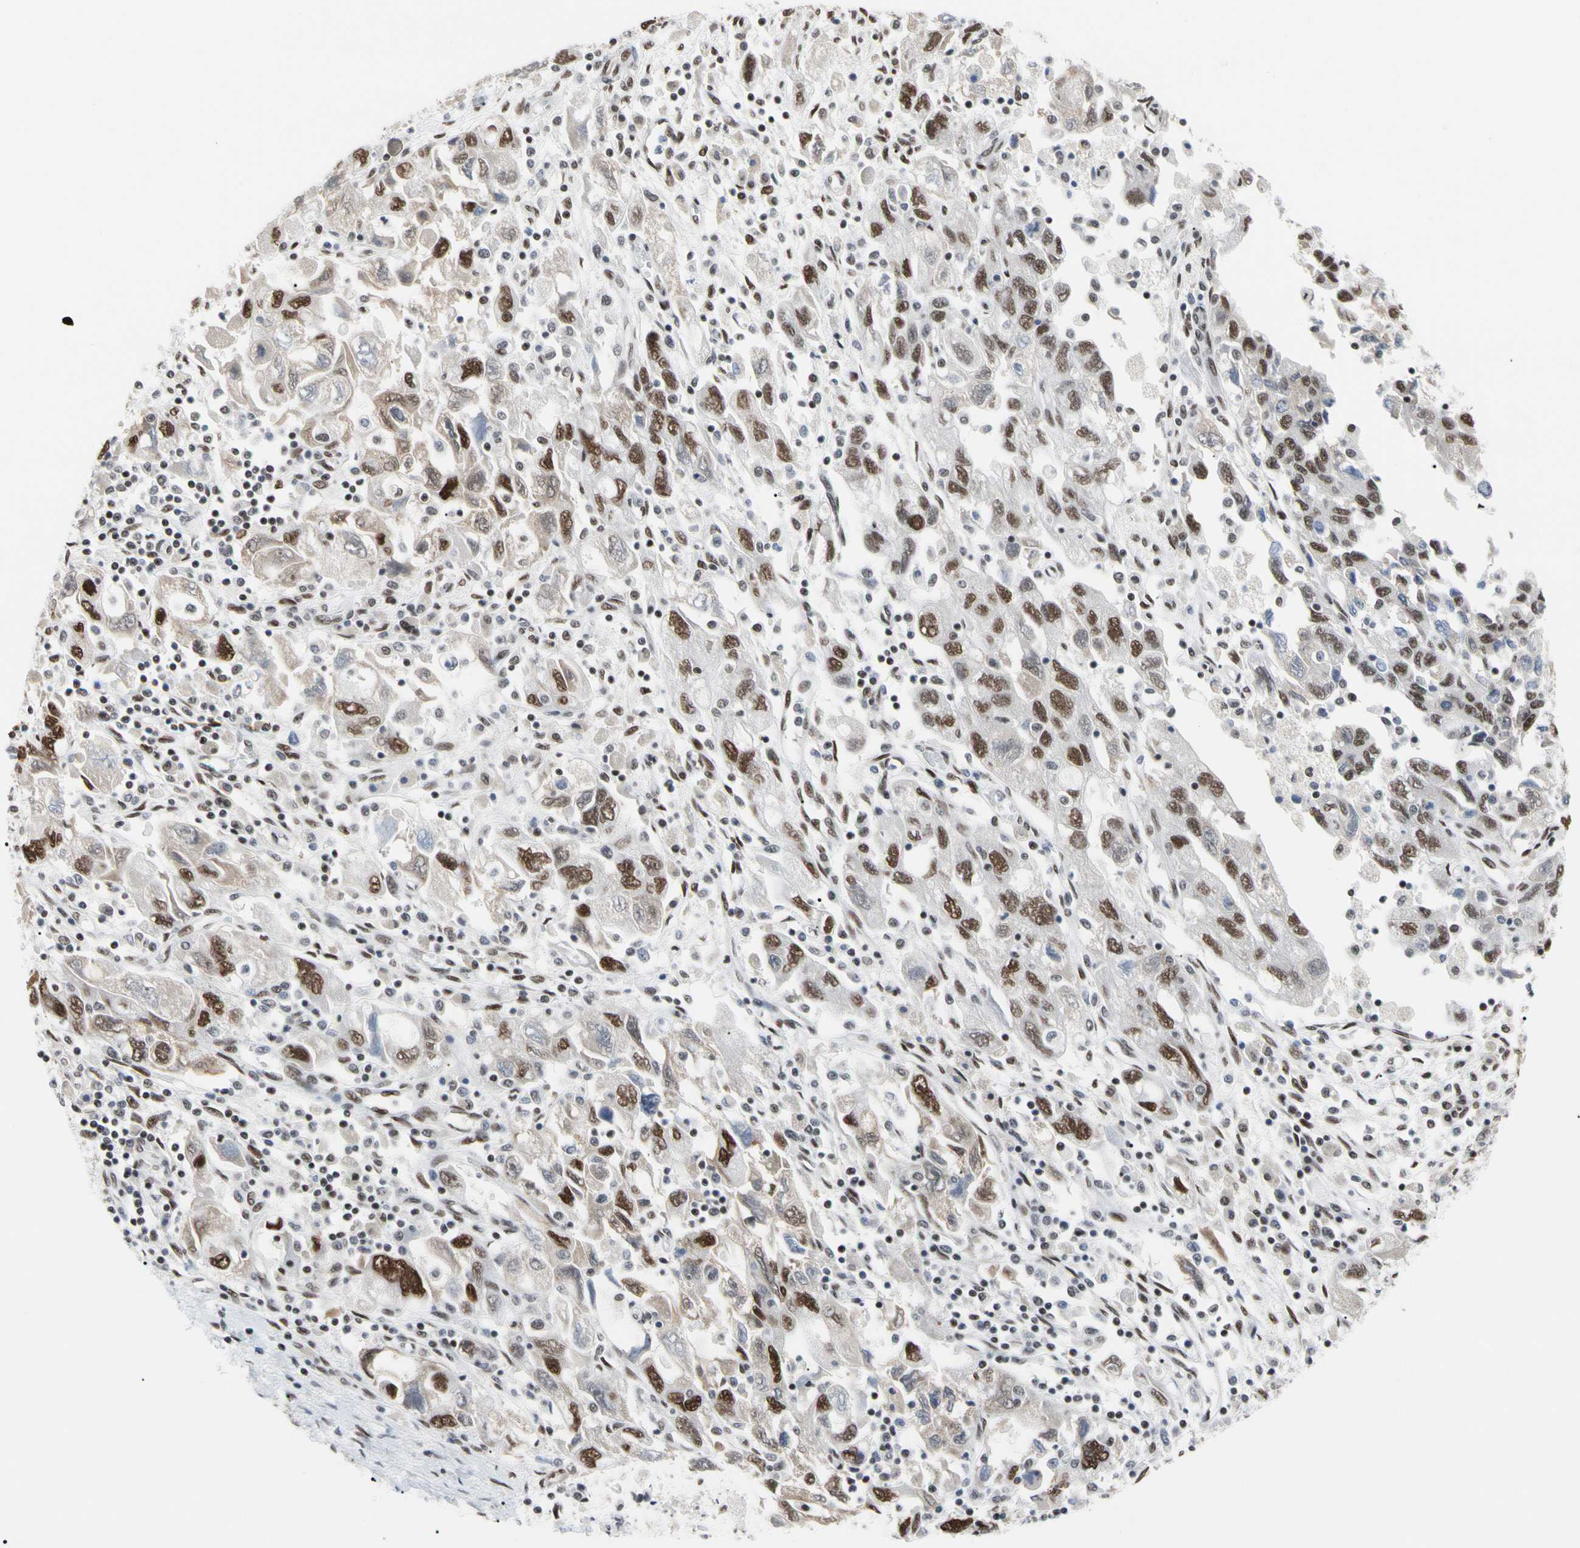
{"staining": {"intensity": "strong", "quantity": "25%-75%", "location": "cytoplasmic/membranous,nuclear"}, "tissue": "ovarian cancer", "cell_type": "Tumor cells", "image_type": "cancer", "snomed": [{"axis": "morphology", "description": "Carcinoma, NOS"}, {"axis": "morphology", "description": "Cystadenocarcinoma, serous, NOS"}, {"axis": "topography", "description": "Ovary"}], "caption": "Ovarian carcinoma was stained to show a protein in brown. There is high levels of strong cytoplasmic/membranous and nuclear positivity in approximately 25%-75% of tumor cells.", "gene": "FAM98B", "patient": {"sex": "female", "age": 69}}